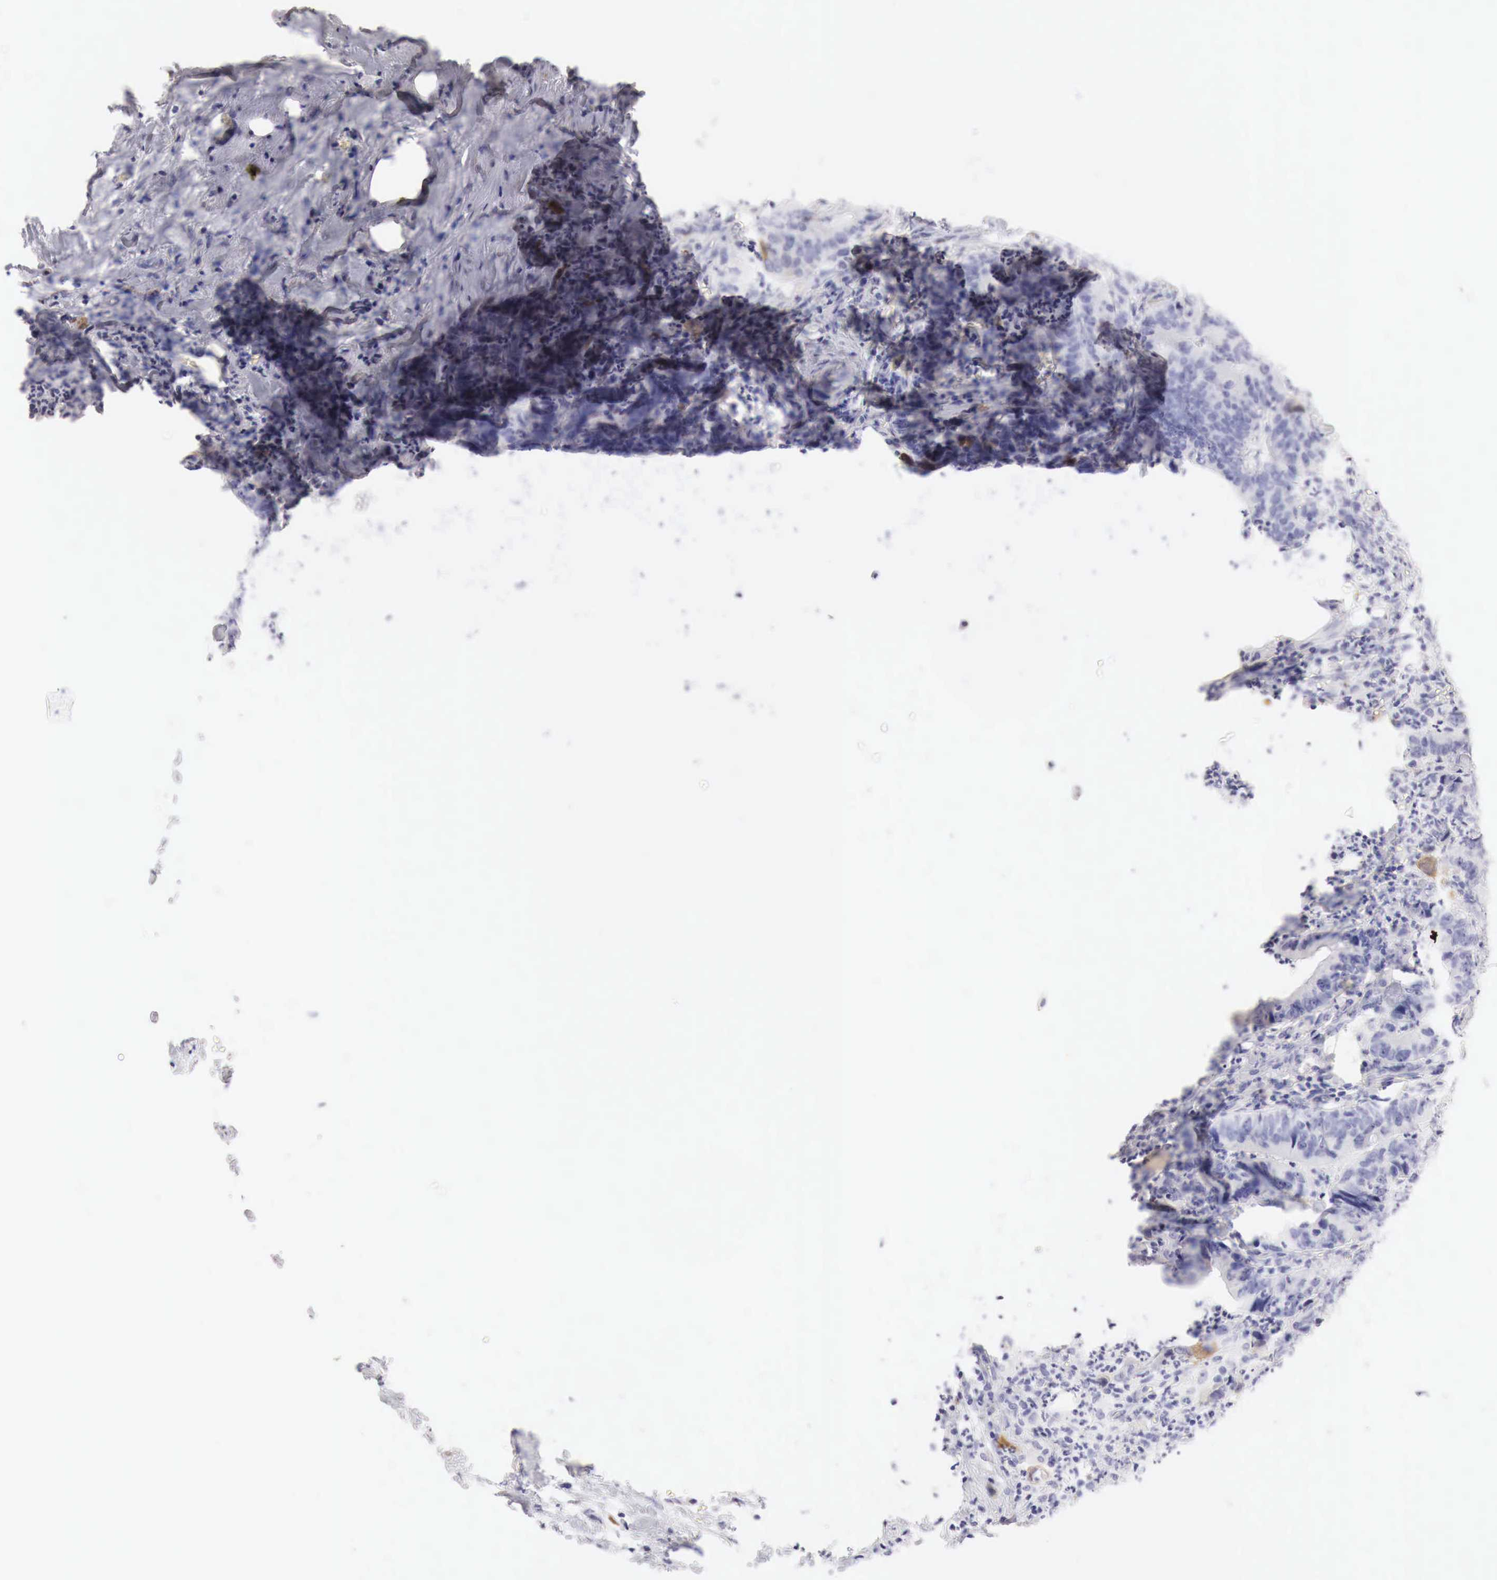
{"staining": {"intensity": "negative", "quantity": "none", "location": "none"}, "tissue": "colorectal cancer", "cell_type": "Tumor cells", "image_type": "cancer", "snomed": [{"axis": "morphology", "description": "Adenocarcinoma, NOS"}, {"axis": "topography", "description": "Colon"}], "caption": "Photomicrograph shows no protein staining in tumor cells of adenocarcinoma (colorectal) tissue. (Immunohistochemistry, brightfield microscopy, high magnification).", "gene": "CDKN2A", "patient": {"sex": "female", "age": 76}}